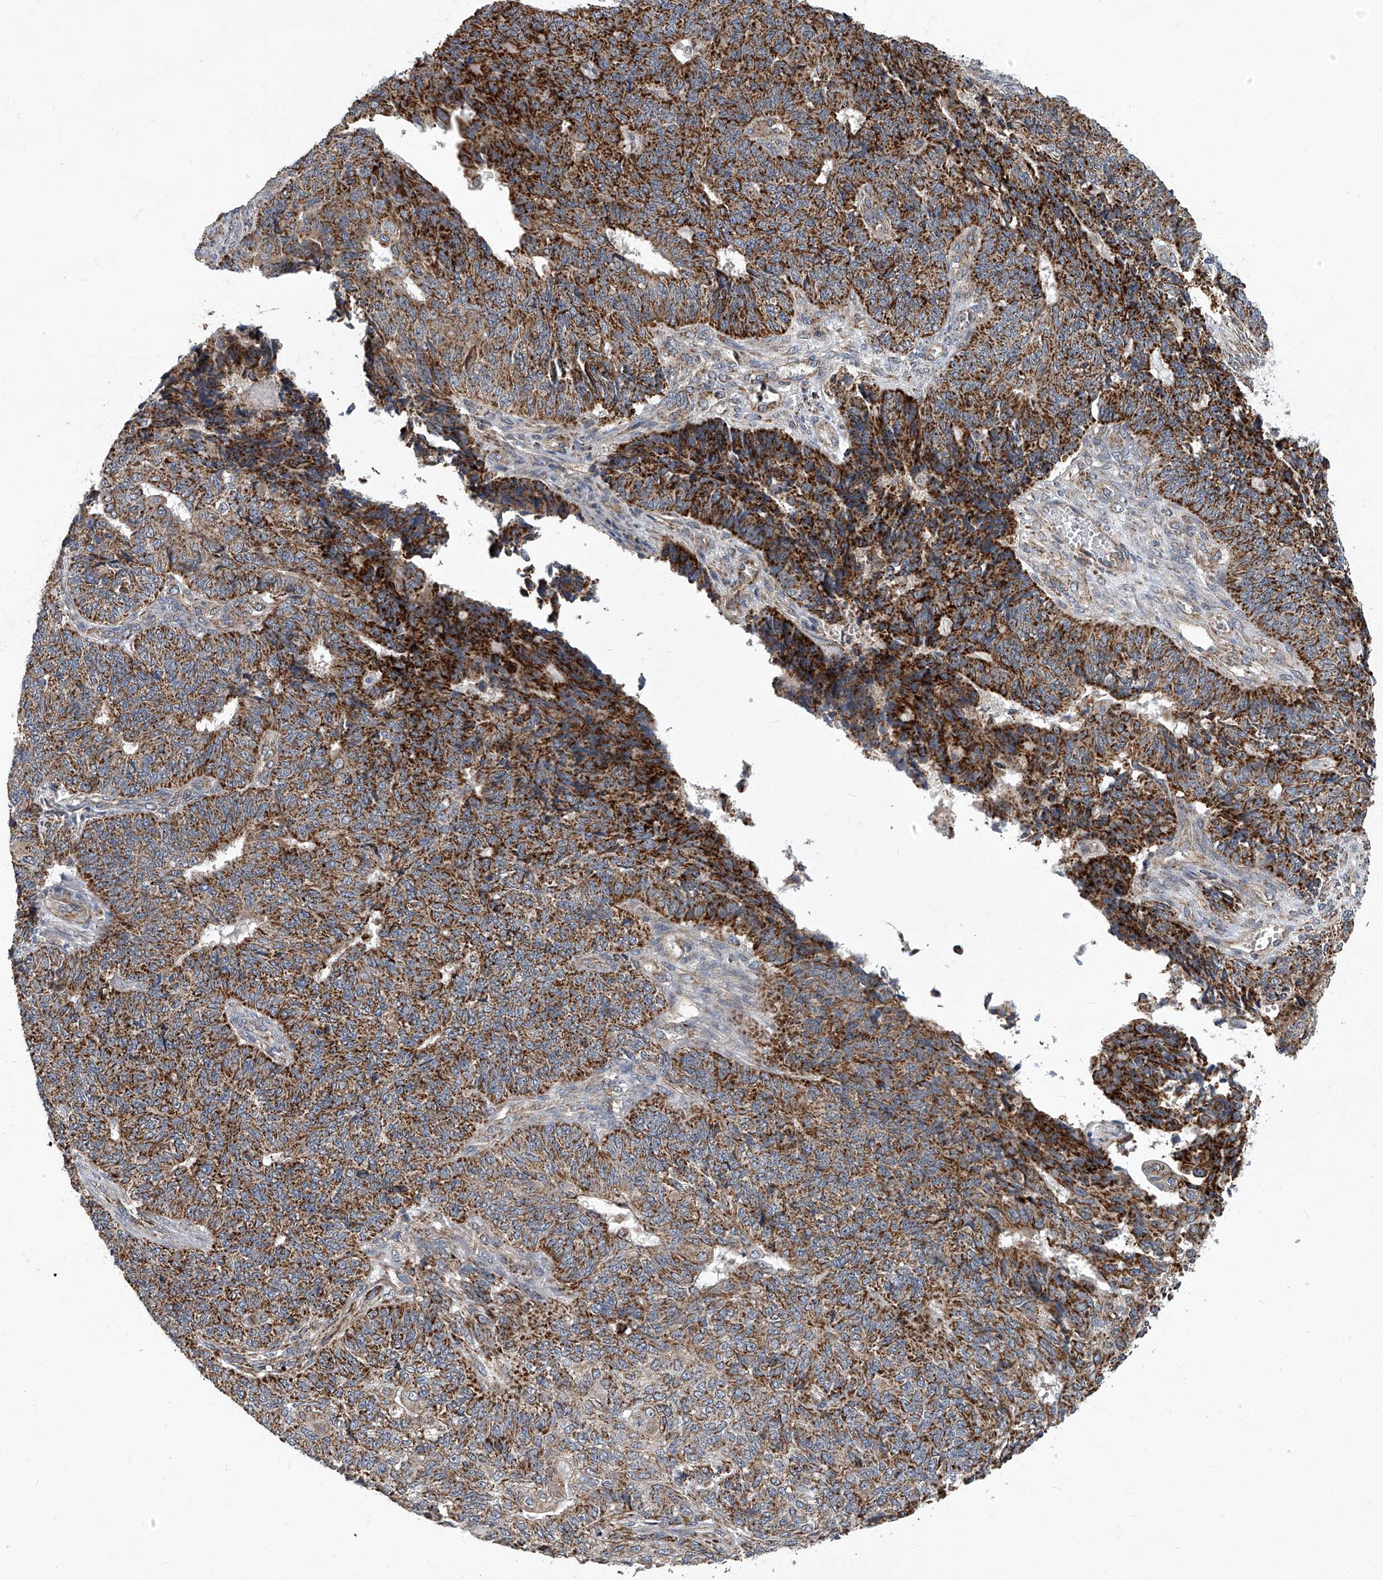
{"staining": {"intensity": "strong", "quantity": ">75%", "location": "cytoplasmic/membranous"}, "tissue": "endometrial cancer", "cell_type": "Tumor cells", "image_type": "cancer", "snomed": [{"axis": "morphology", "description": "Adenocarcinoma, NOS"}, {"axis": "topography", "description": "Endometrium"}], "caption": "IHC staining of endometrial cancer, which exhibits high levels of strong cytoplasmic/membranous expression in about >75% of tumor cells indicating strong cytoplasmic/membranous protein staining. The staining was performed using DAB (brown) for protein detection and nuclei were counterstained in hematoxylin (blue).", "gene": "TNFRSF13B", "patient": {"sex": "female", "age": 32}}